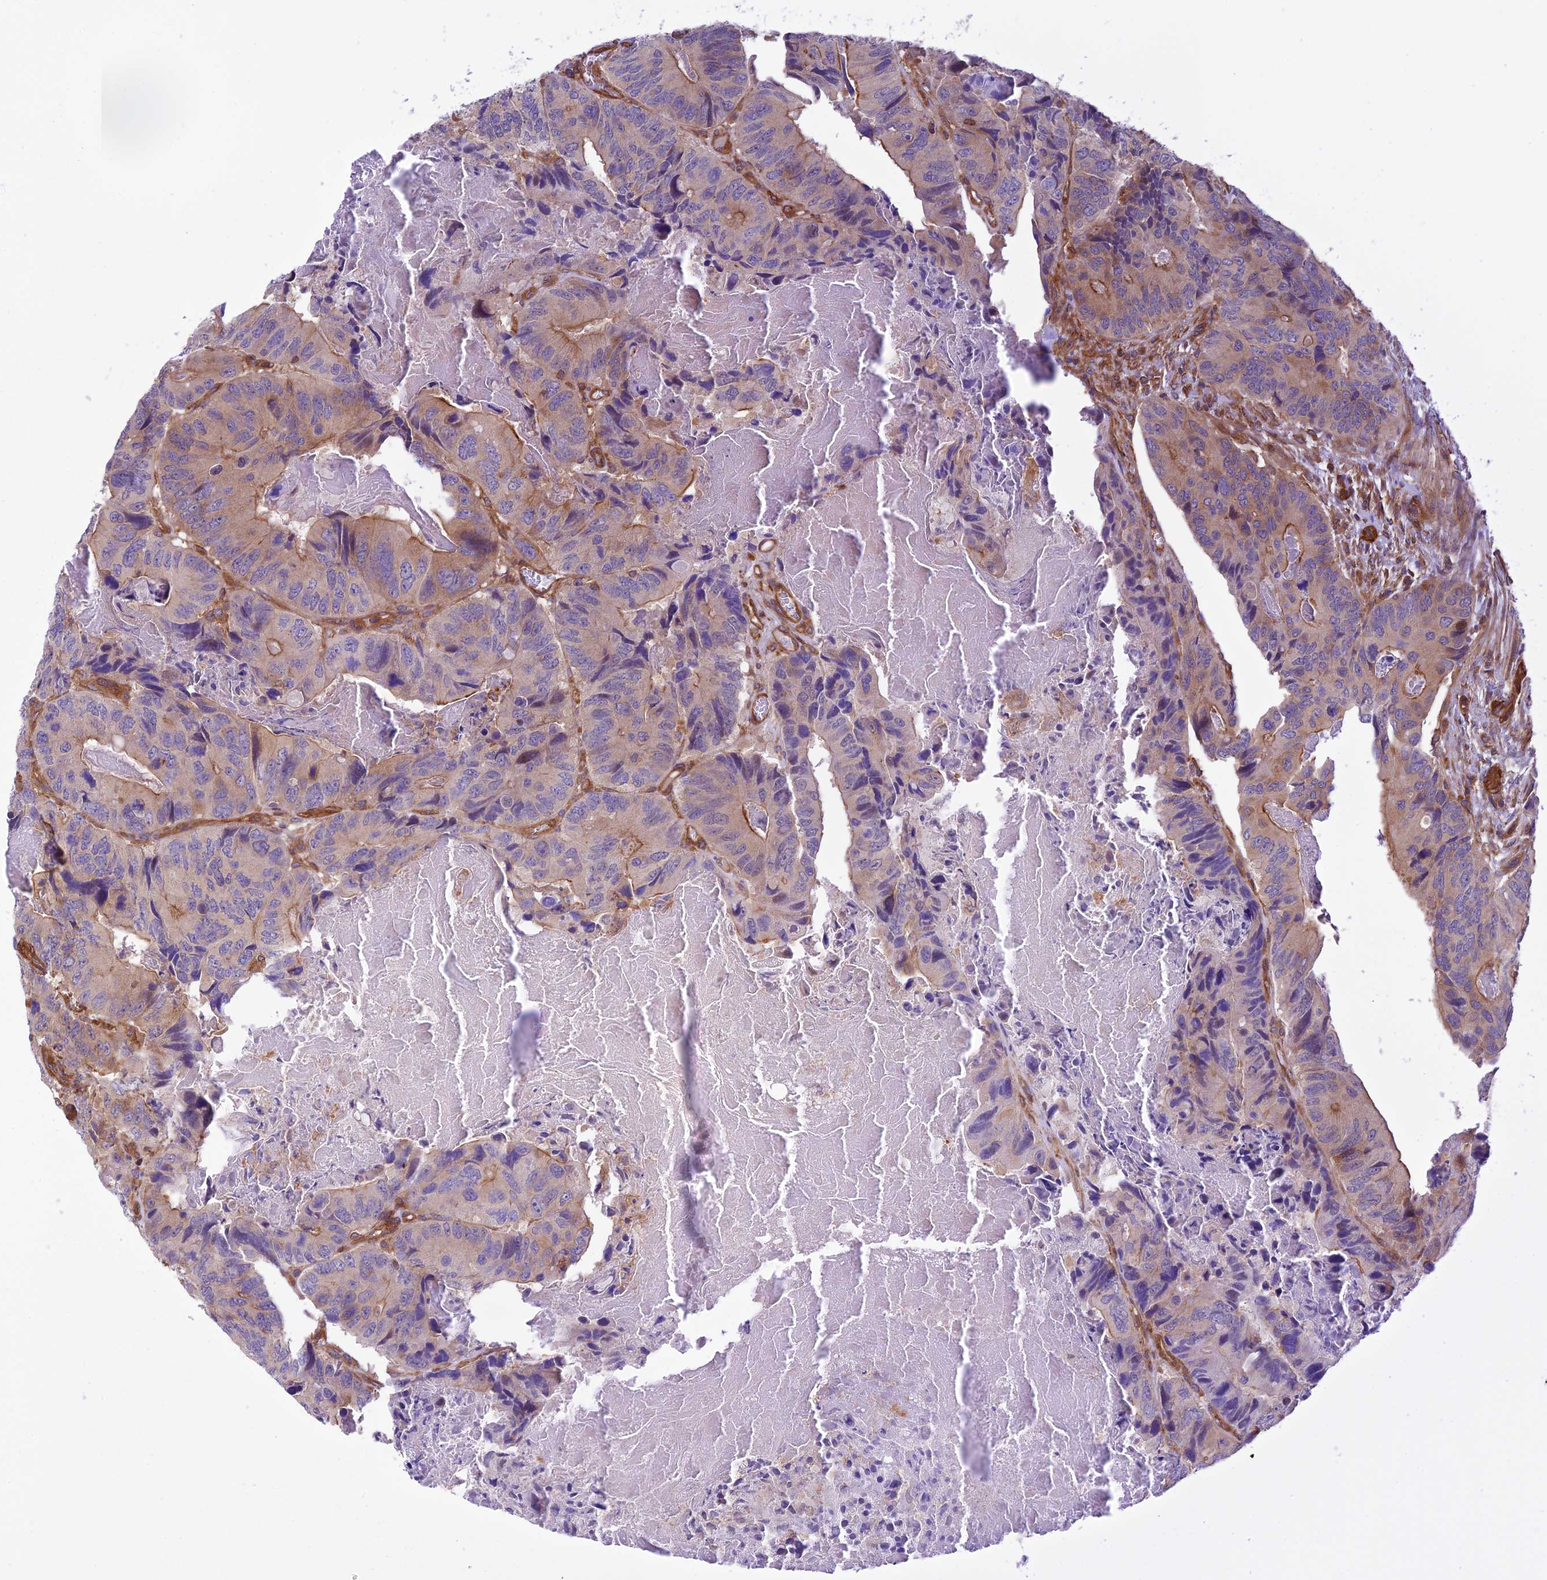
{"staining": {"intensity": "moderate", "quantity": "<25%", "location": "cytoplasmic/membranous"}, "tissue": "colorectal cancer", "cell_type": "Tumor cells", "image_type": "cancer", "snomed": [{"axis": "morphology", "description": "Adenocarcinoma, NOS"}, {"axis": "topography", "description": "Colon"}], "caption": "Immunohistochemical staining of colorectal cancer (adenocarcinoma) reveals low levels of moderate cytoplasmic/membranous protein expression in approximately <25% of tumor cells. (DAB IHC, brown staining for protein, blue staining for nuclei).", "gene": "EVI5L", "patient": {"sex": "male", "age": 84}}